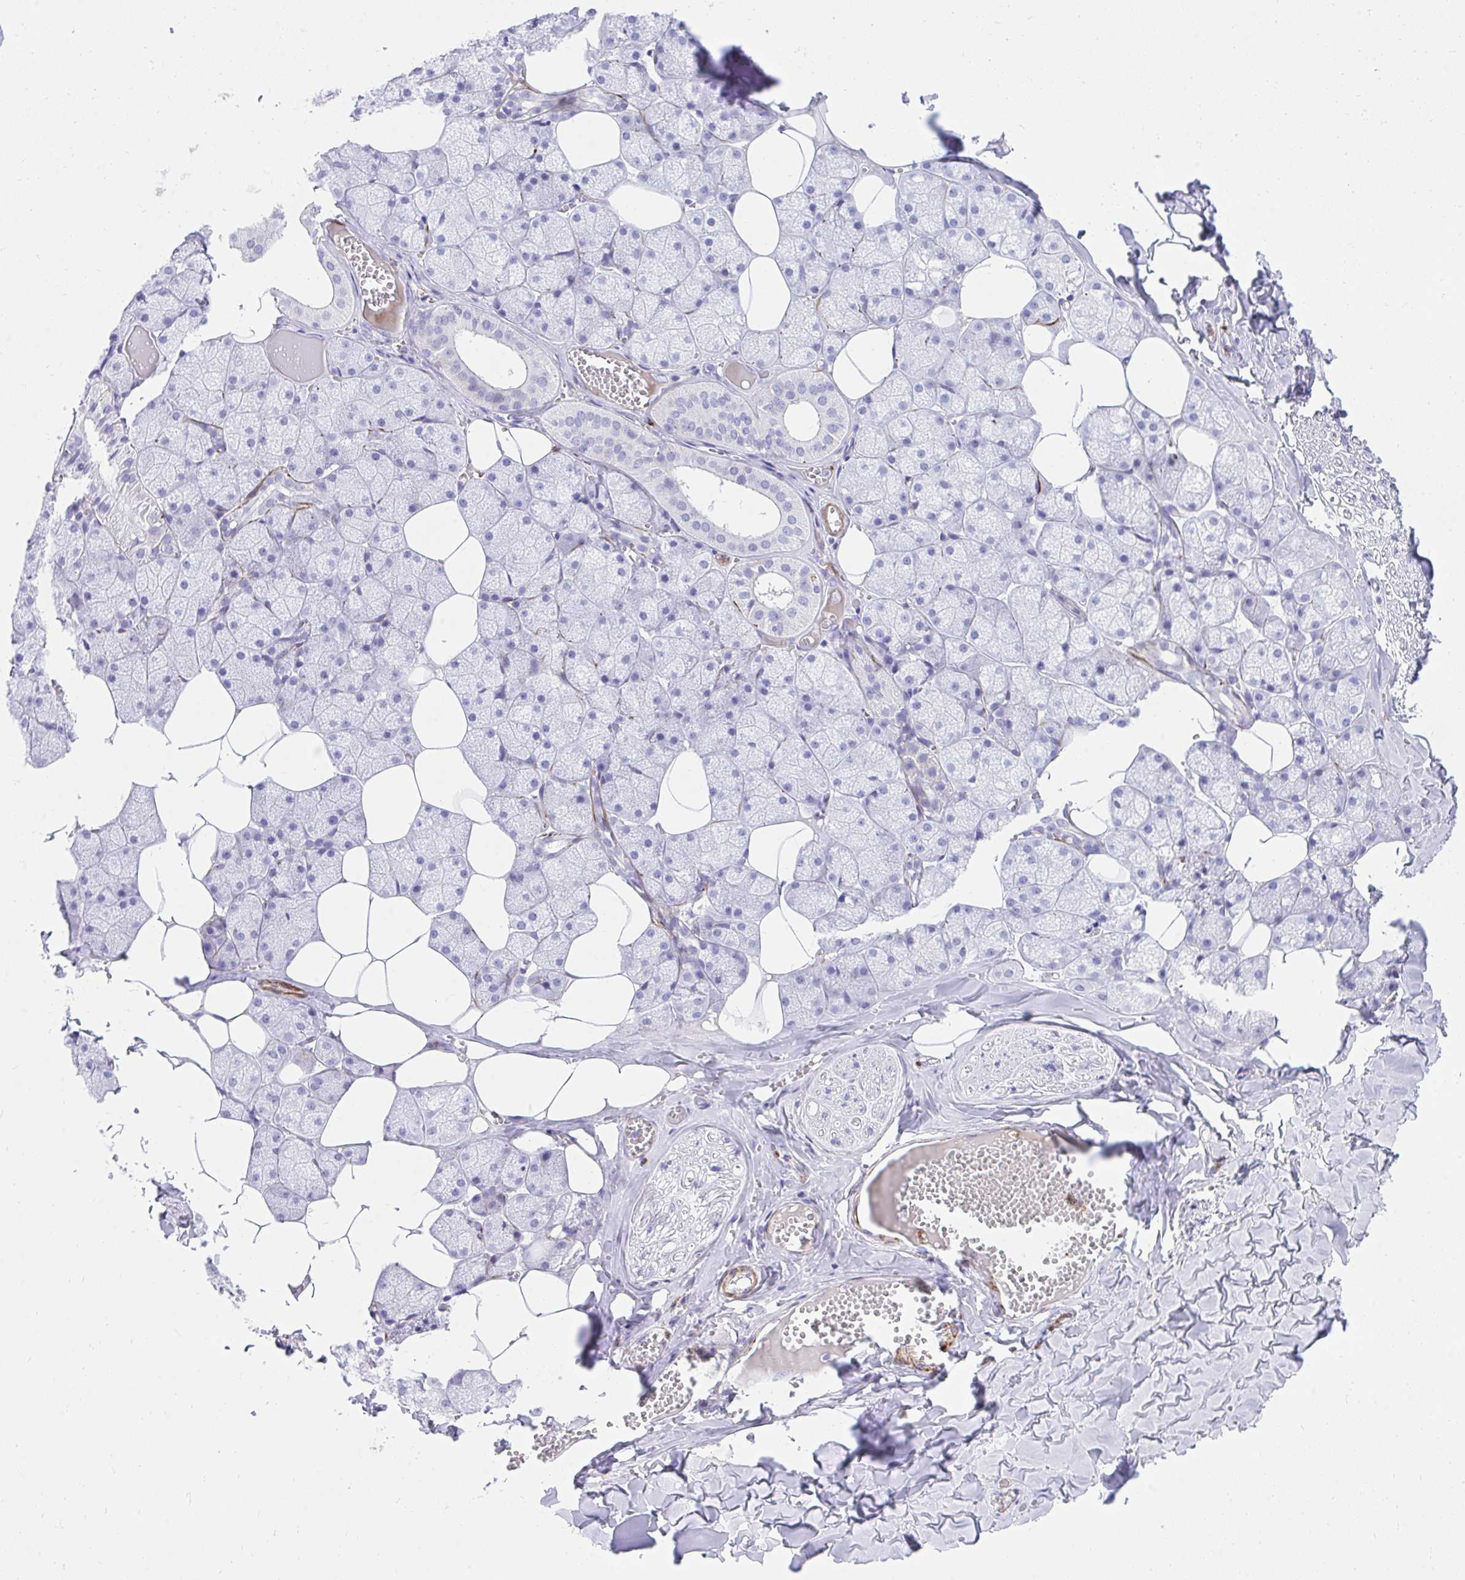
{"staining": {"intensity": "negative", "quantity": "none", "location": "none"}, "tissue": "salivary gland", "cell_type": "Glandular cells", "image_type": "normal", "snomed": [{"axis": "morphology", "description": "Normal tissue, NOS"}, {"axis": "topography", "description": "Salivary gland"}, {"axis": "topography", "description": "Peripheral nerve tissue"}], "caption": "DAB immunohistochemical staining of normal human salivary gland displays no significant staining in glandular cells. (Immunohistochemistry (ihc), brightfield microscopy, high magnification).", "gene": "CSTB", "patient": {"sex": "male", "age": 38}}